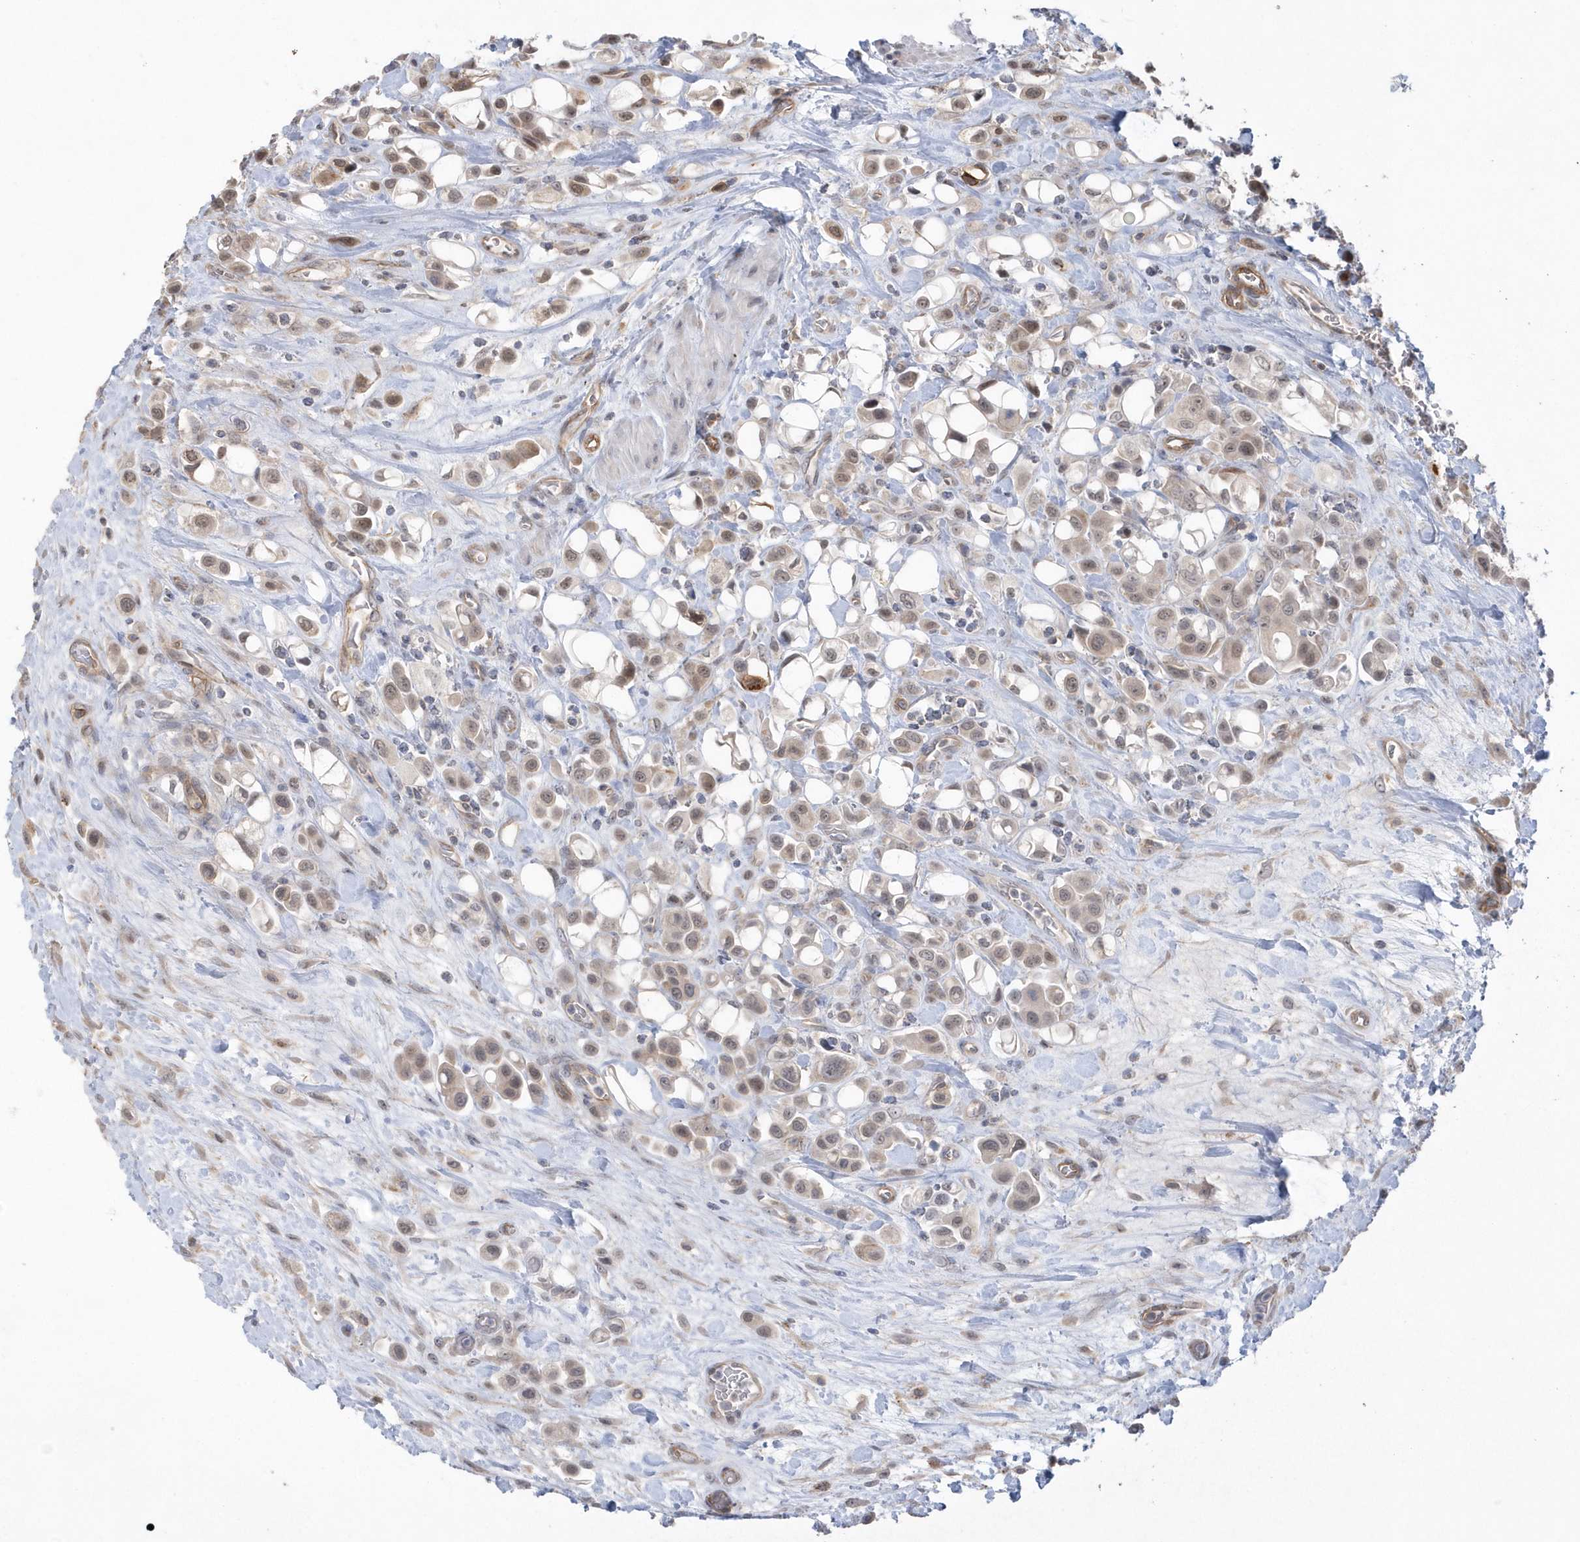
{"staining": {"intensity": "moderate", "quantity": "25%-75%", "location": "cytoplasmic/membranous"}, "tissue": "urothelial cancer", "cell_type": "Tumor cells", "image_type": "cancer", "snomed": [{"axis": "morphology", "description": "Urothelial carcinoma, High grade"}, {"axis": "topography", "description": "Urinary bladder"}], "caption": "About 25%-75% of tumor cells in urothelial cancer demonstrate moderate cytoplasmic/membranous protein positivity as visualized by brown immunohistochemical staining.", "gene": "CRIP3", "patient": {"sex": "male", "age": 50}}